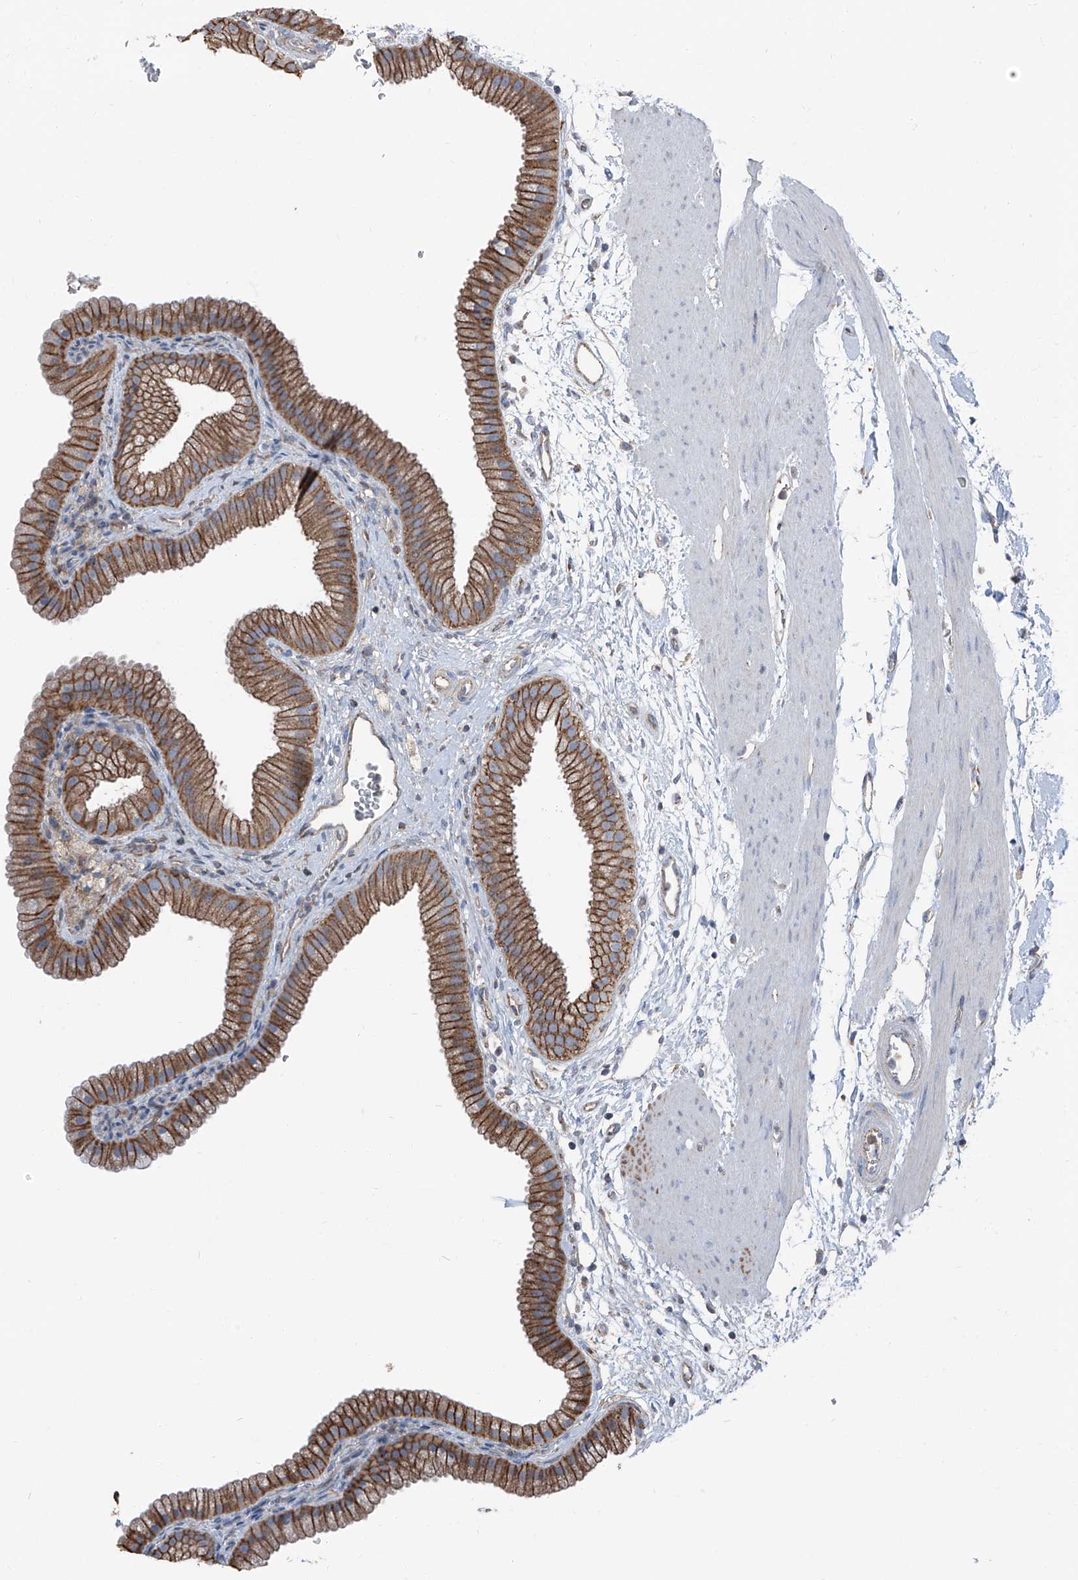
{"staining": {"intensity": "moderate", "quantity": ">75%", "location": "cytoplasmic/membranous"}, "tissue": "gallbladder", "cell_type": "Glandular cells", "image_type": "normal", "snomed": [{"axis": "morphology", "description": "Normal tissue, NOS"}, {"axis": "topography", "description": "Gallbladder"}], "caption": "Gallbladder was stained to show a protein in brown. There is medium levels of moderate cytoplasmic/membranous positivity in approximately >75% of glandular cells. (DAB (3,3'-diaminobenzidine) IHC, brown staining for protein, blue staining for nuclei).", "gene": "GPR142", "patient": {"sex": "female", "age": 64}}